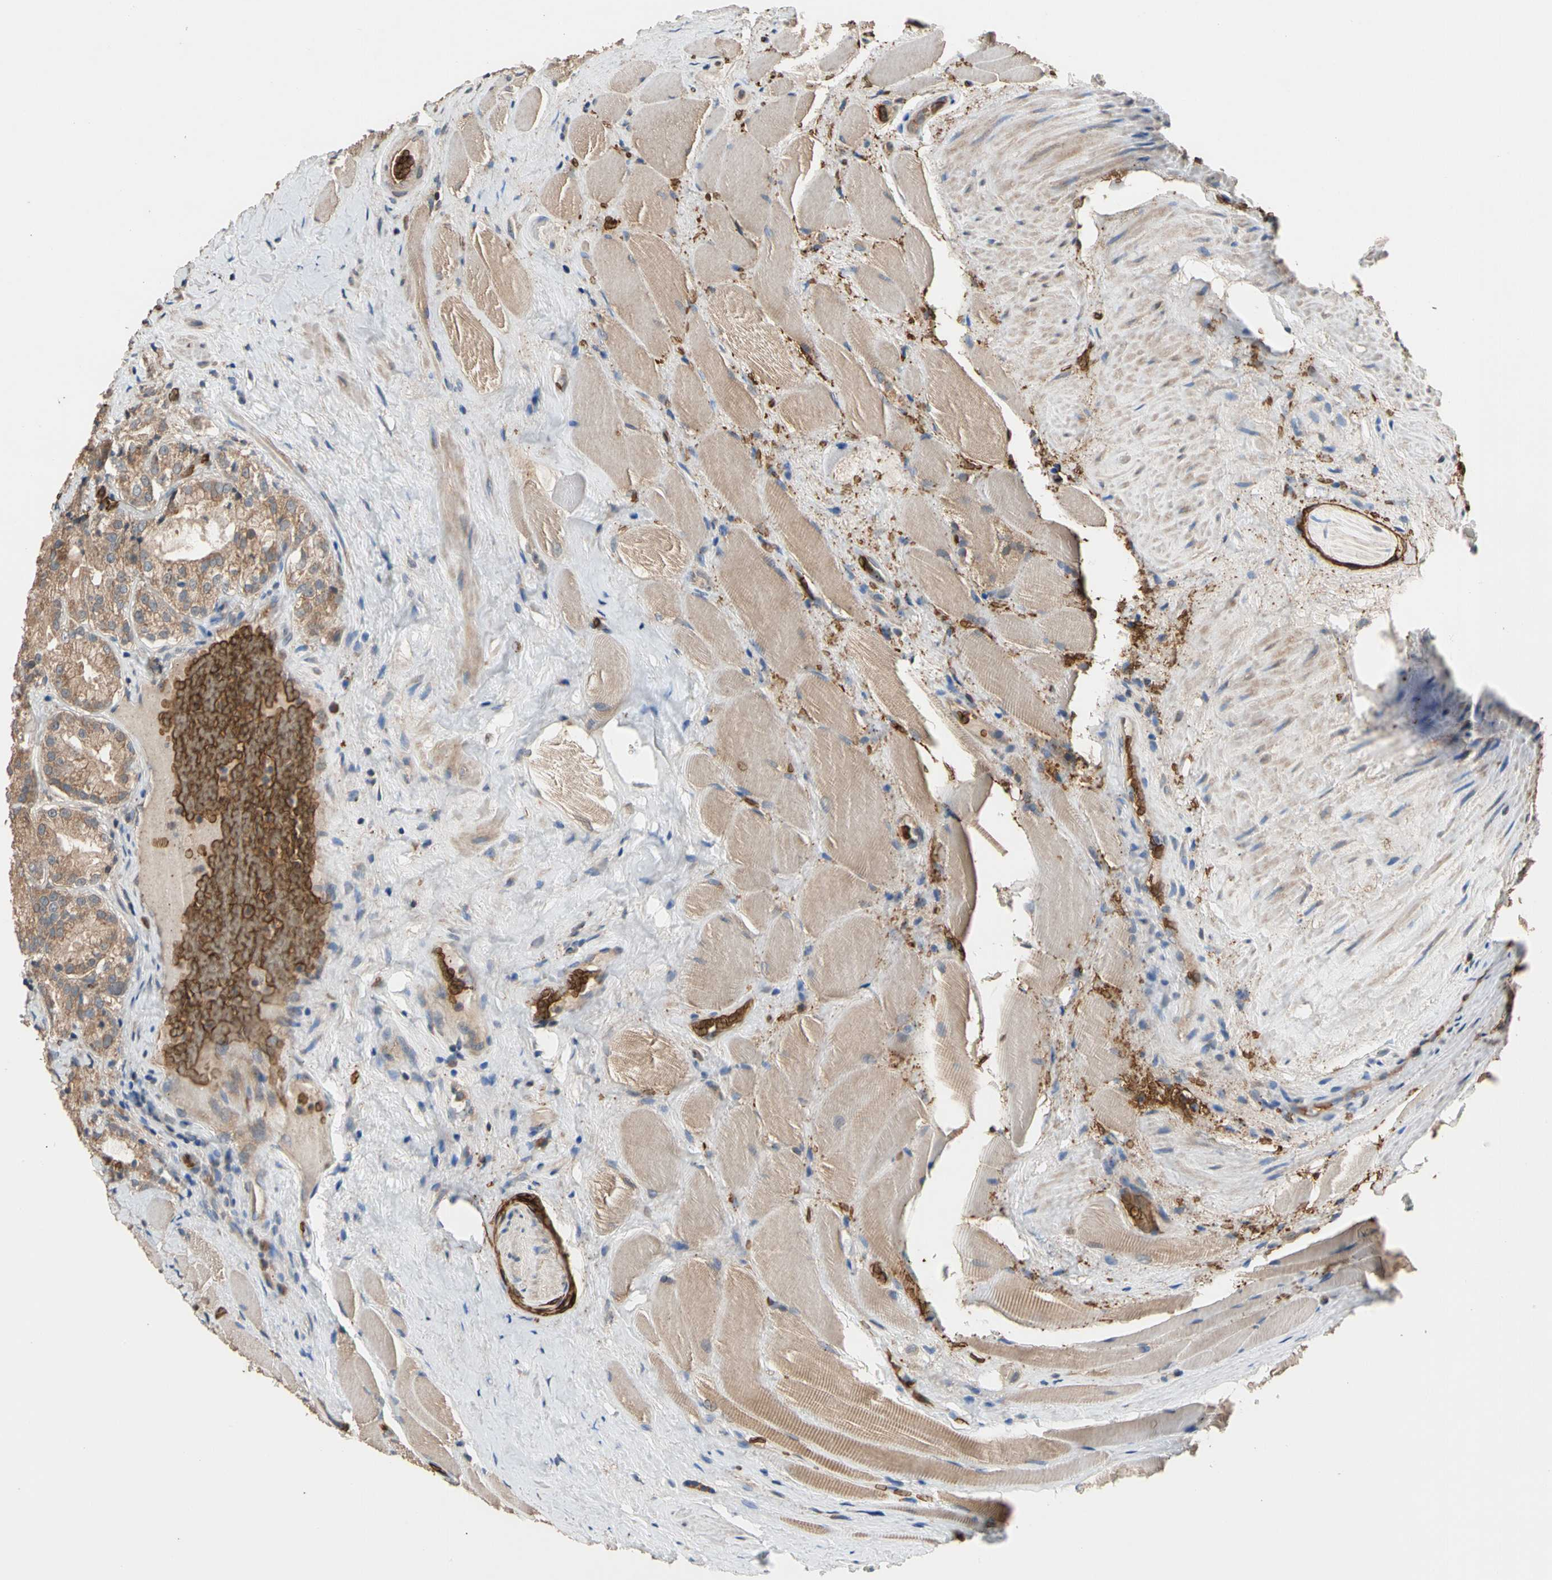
{"staining": {"intensity": "moderate", "quantity": ">75%", "location": "cytoplasmic/membranous"}, "tissue": "prostate cancer", "cell_type": "Tumor cells", "image_type": "cancer", "snomed": [{"axis": "morphology", "description": "Adenocarcinoma, High grade"}, {"axis": "topography", "description": "Prostate"}], "caption": "A micrograph of human prostate cancer stained for a protein displays moderate cytoplasmic/membranous brown staining in tumor cells.", "gene": "RIOK2", "patient": {"sex": "male", "age": 73}}